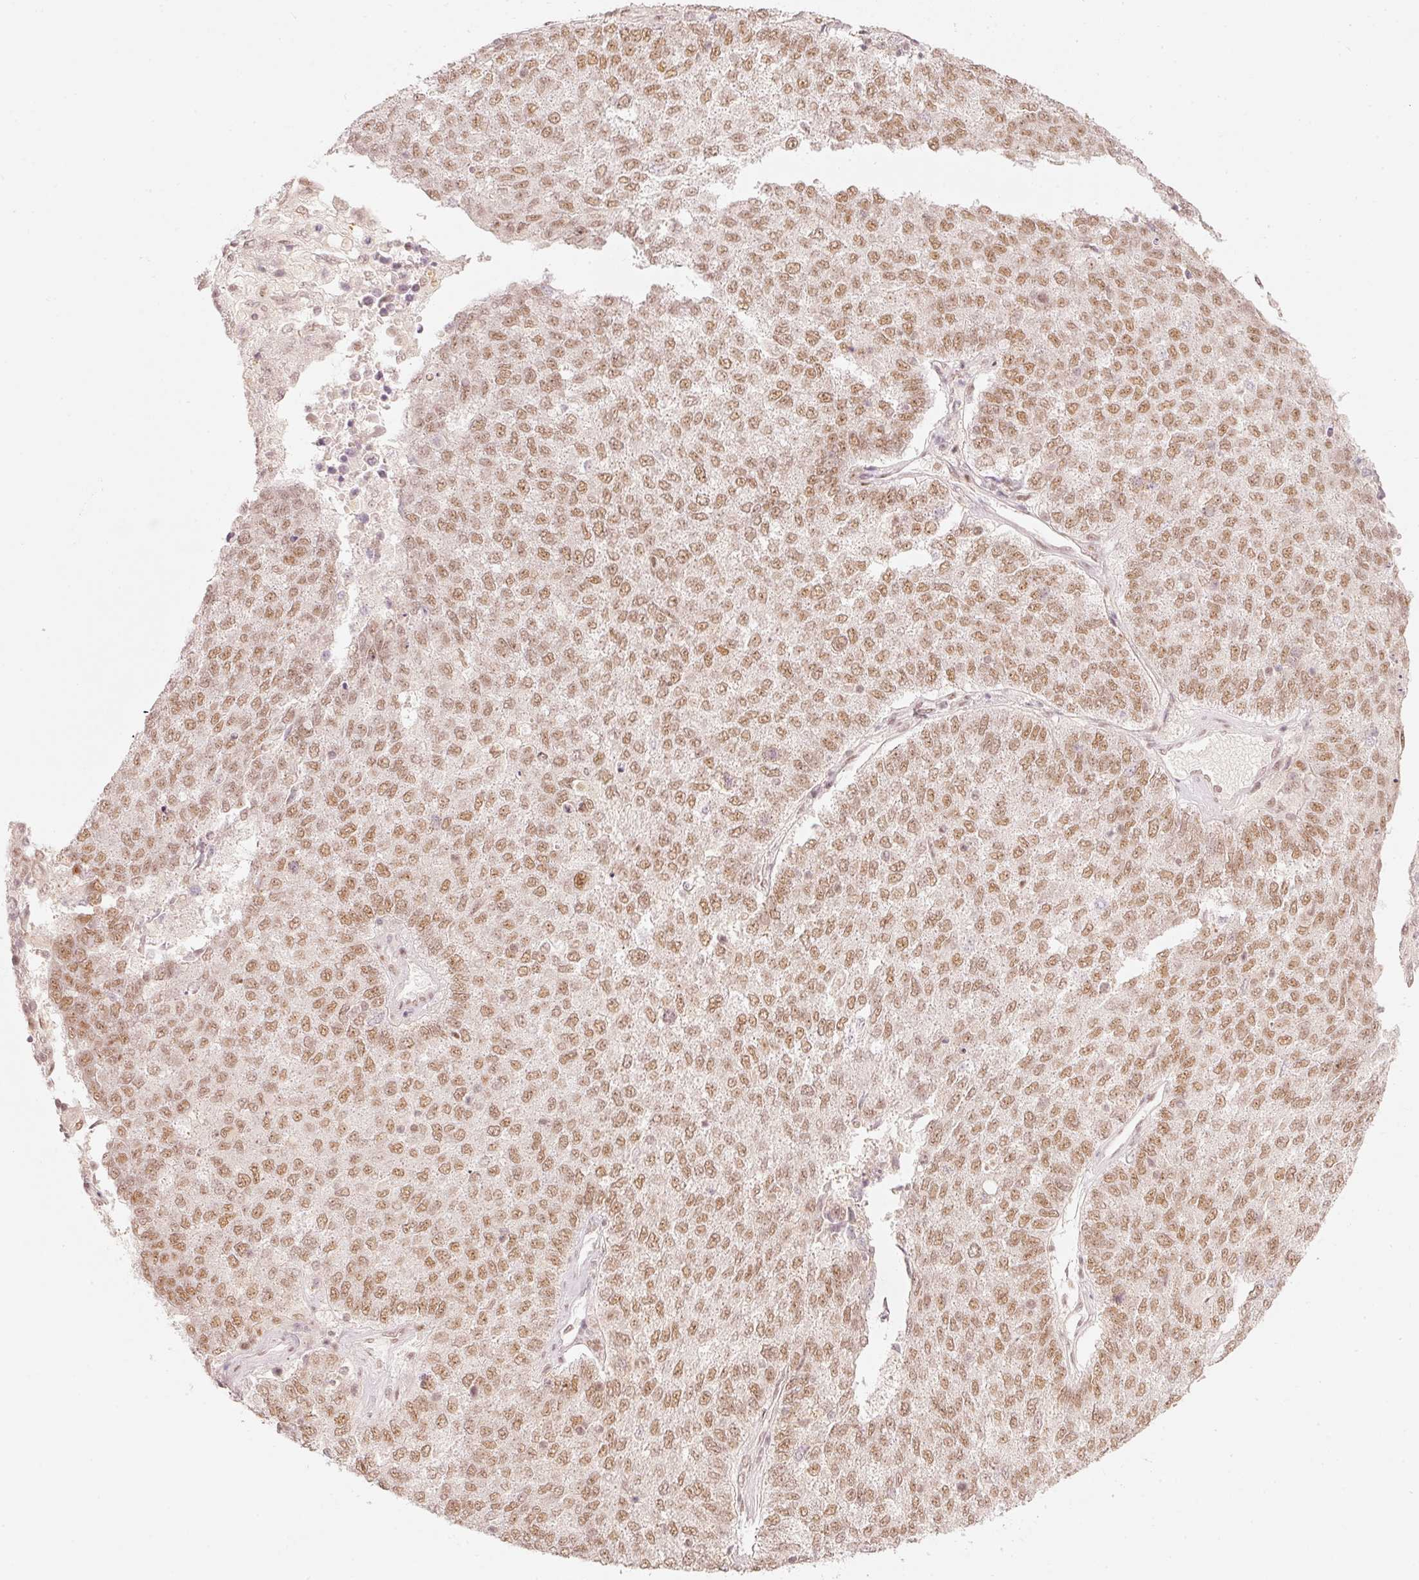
{"staining": {"intensity": "moderate", "quantity": ">75%", "location": "nuclear"}, "tissue": "lung cancer", "cell_type": "Tumor cells", "image_type": "cancer", "snomed": [{"axis": "morphology", "description": "Squamous cell carcinoma, NOS"}, {"axis": "topography", "description": "Lung"}], "caption": "Moderate nuclear positivity is seen in about >75% of tumor cells in squamous cell carcinoma (lung).", "gene": "PPP1R10", "patient": {"sex": "male", "age": 73}}